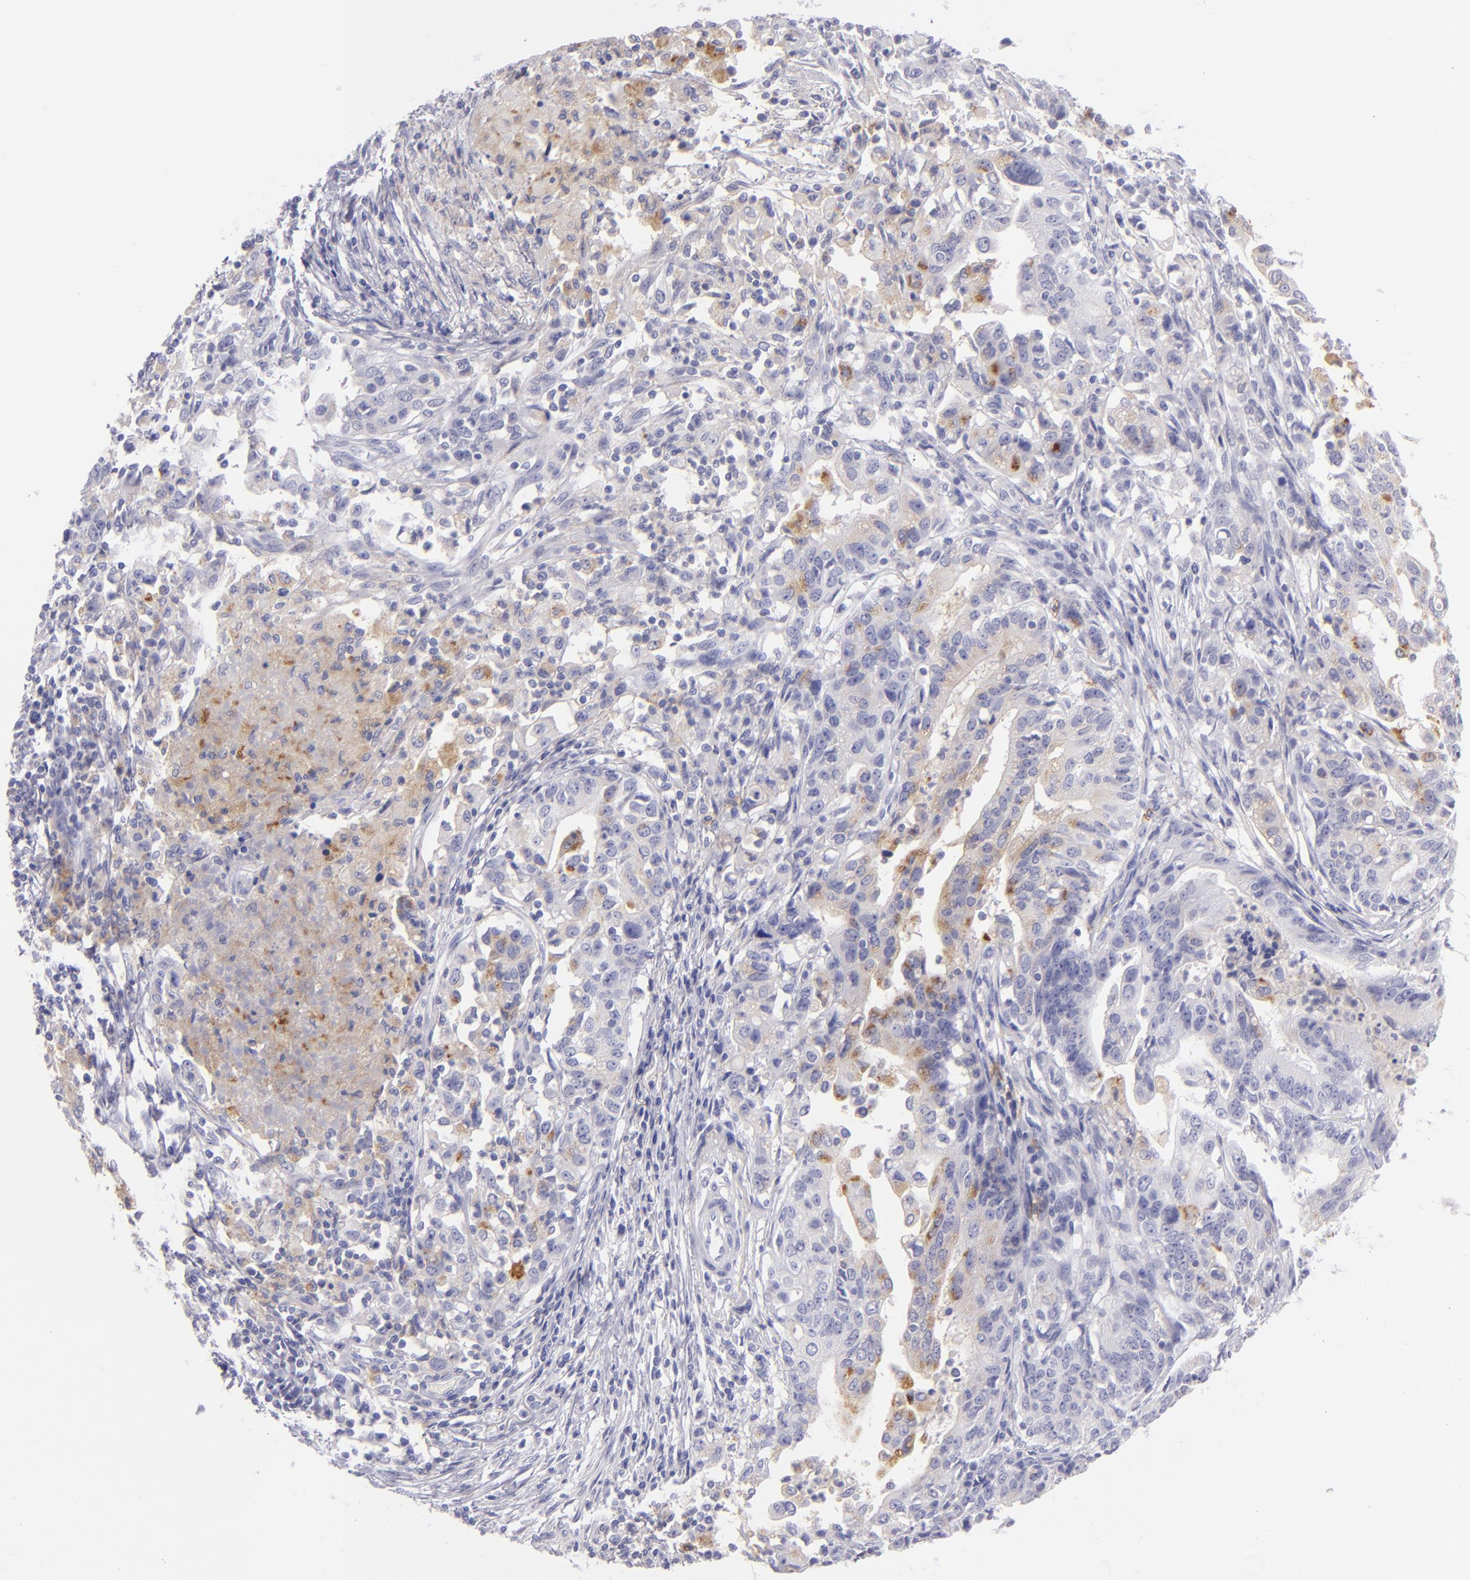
{"staining": {"intensity": "moderate", "quantity": "<25%", "location": "cytoplasmic/membranous"}, "tissue": "stomach cancer", "cell_type": "Tumor cells", "image_type": "cancer", "snomed": [{"axis": "morphology", "description": "Adenocarcinoma, NOS"}, {"axis": "topography", "description": "Stomach, upper"}], "caption": "Tumor cells exhibit low levels of moderate cytoplasmic/membranous staining in about <25% of cells in stomach cancer. The protein of interest is stained brown, and the nuclei are stained in blue (DAB IHC with brightfield microscopy, high magnification).", "gene": "CD82", "patient": {"sex": "female", "age": 50}}